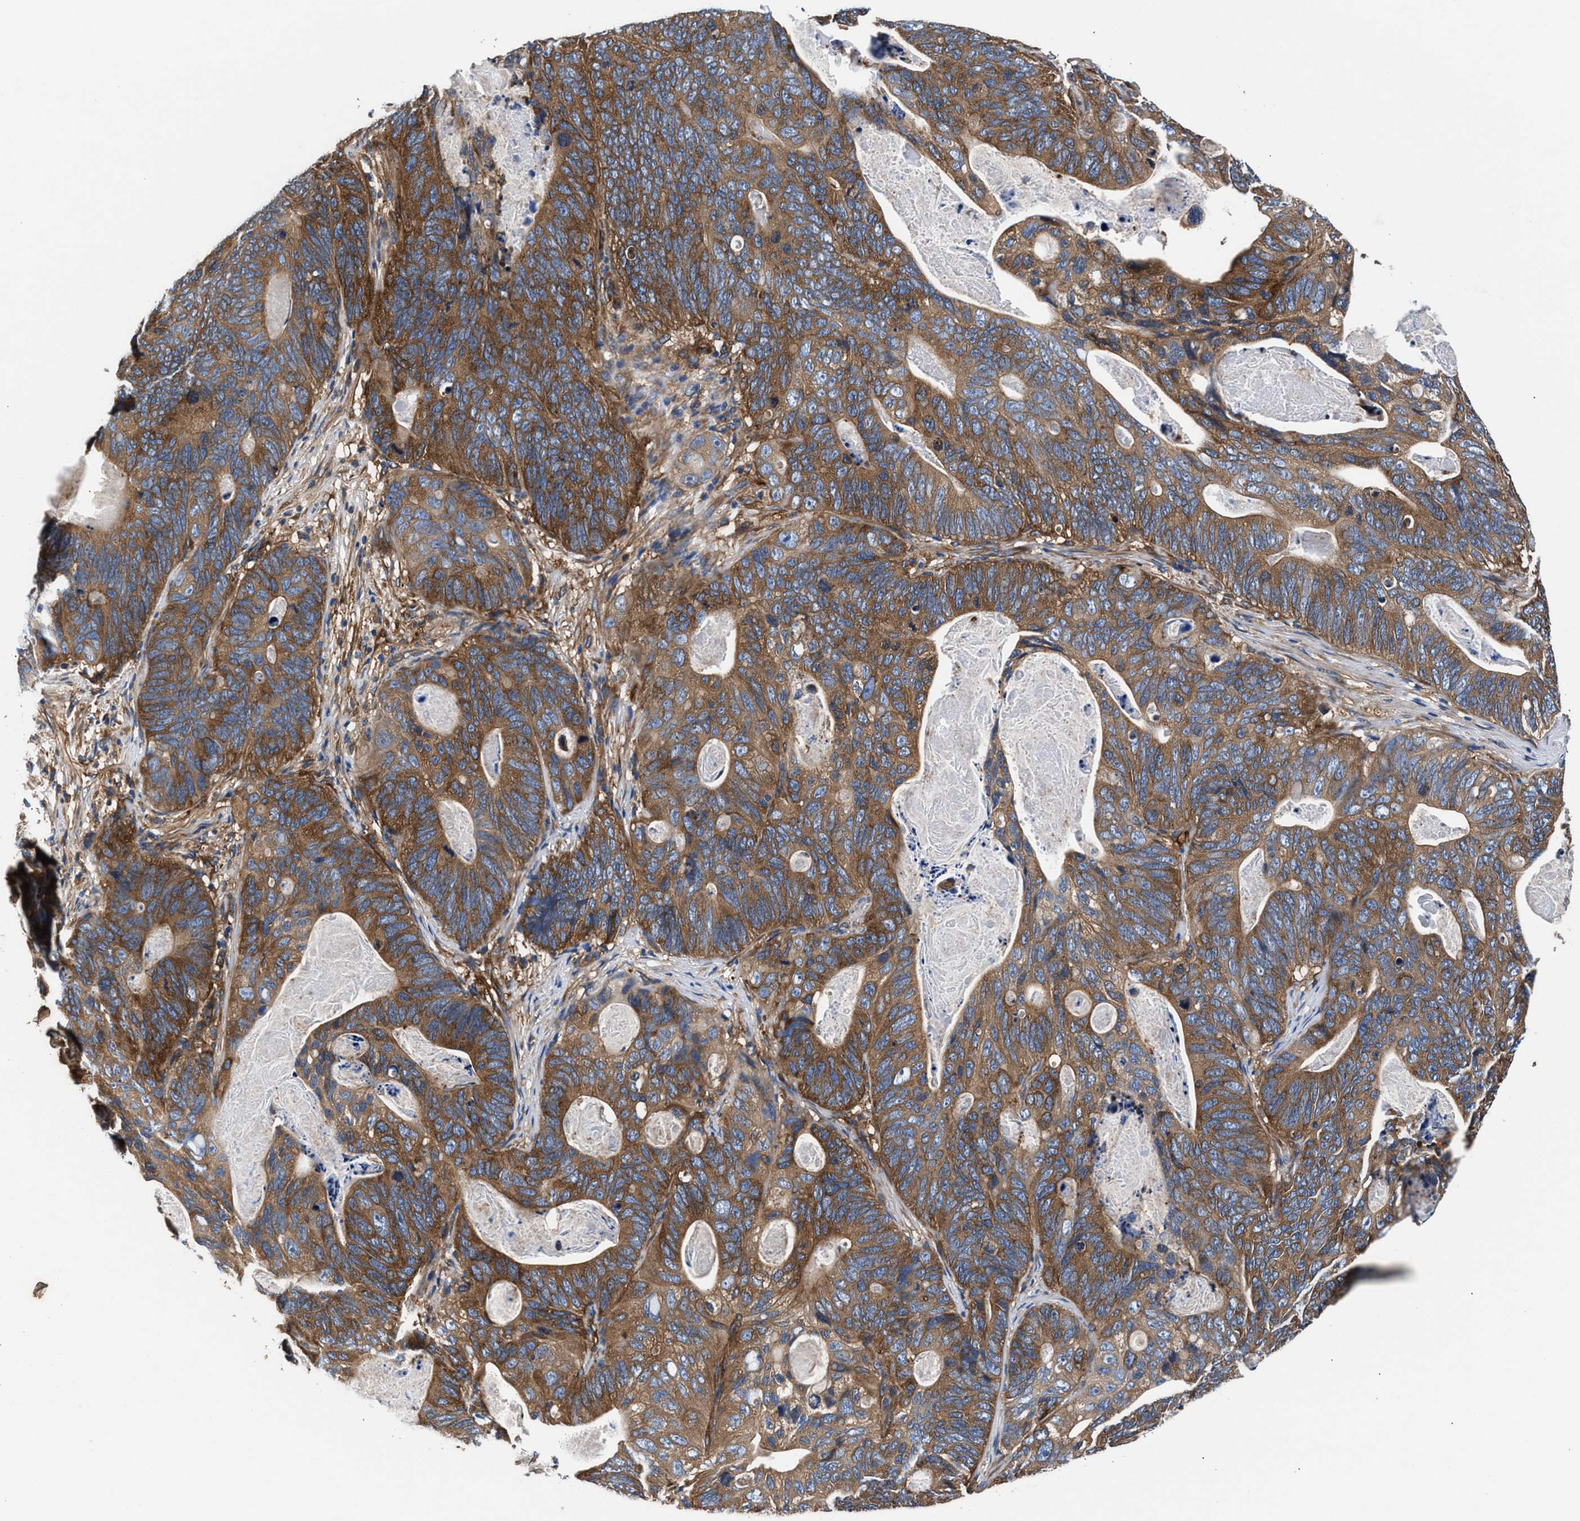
{"staining": {"intensity": "strong", "quantity": ">75%", "location": "cytoplasmic/membranous"}, "tissue": "stomach cancer", "cell_type": "Tumor cells", "image_type": "cancer", "snomed": [{"axis": "morphology", "description": "Normal tissue, NOS"}, {"axis": "morphology", "description": "Adenocarcinoma, NOS"}, {"axis": "topography", "description": "Stomach"}], "caption": "The immunohistochemical stain labels strong cytoplasmic/membranous expression in tumor cells of stomach adenocarcinoma tissue.", "gene": "SH3GL1", "patient": {"sex": "female", "age": 89}}